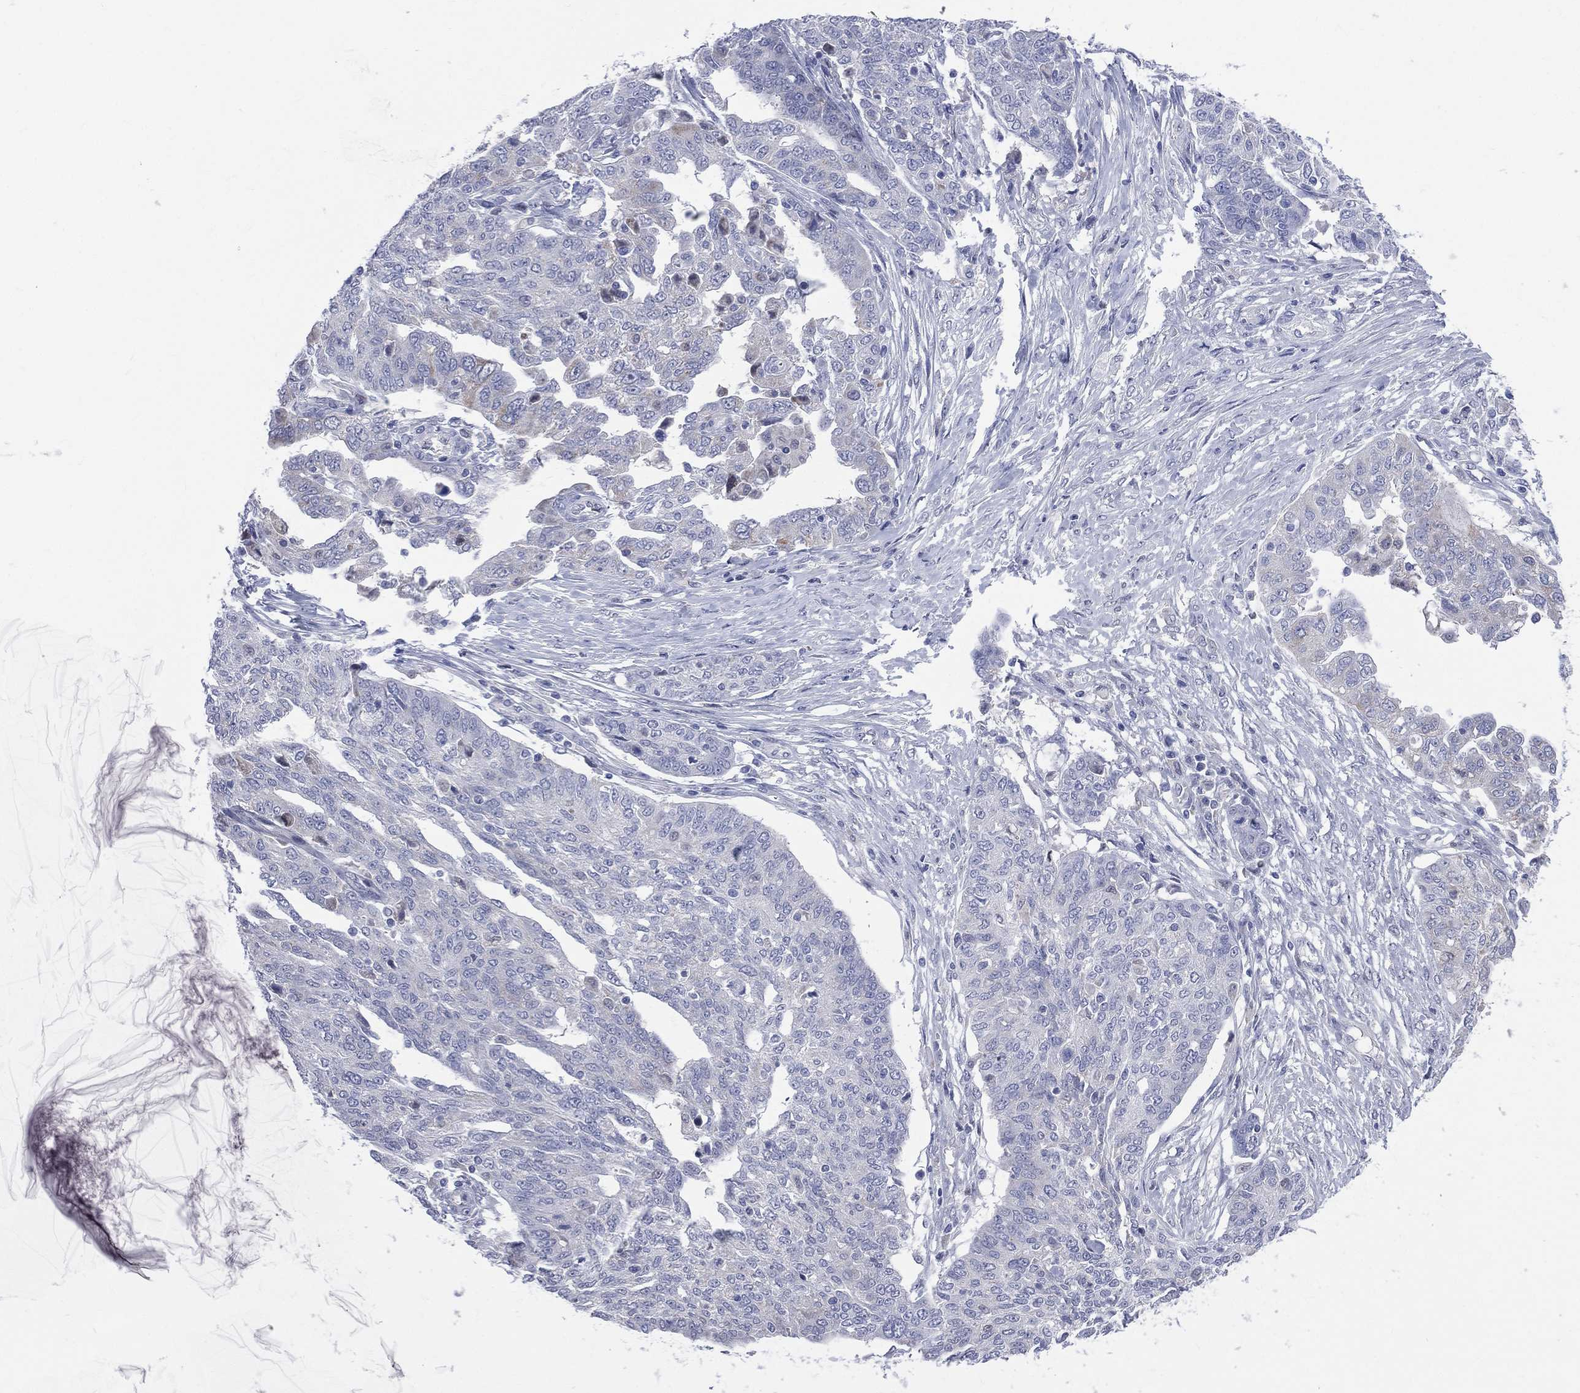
{"staining": {"intensity": "negative", "quantity": "none", "location": "none"}, "tissue": "ovarian cancer", "cell_type": "Tumor cells", "image_type": "cancer", "snomed": [{"axis": "morphology", "description": "Cystadenocarcinoma, serous, NOS"}, {"axis": "topography", "description": "Ovary"}], "caption": "High magnification brightfield microscopy of ovarian cancer (serous cystadenocarcinoma) stained with DAB (brown) and counterstained with hematoxylin (blue): tumor cells show no significant positivity.", "gene": "AKAP3", "patient": {"sex": "female", "age": 67}}